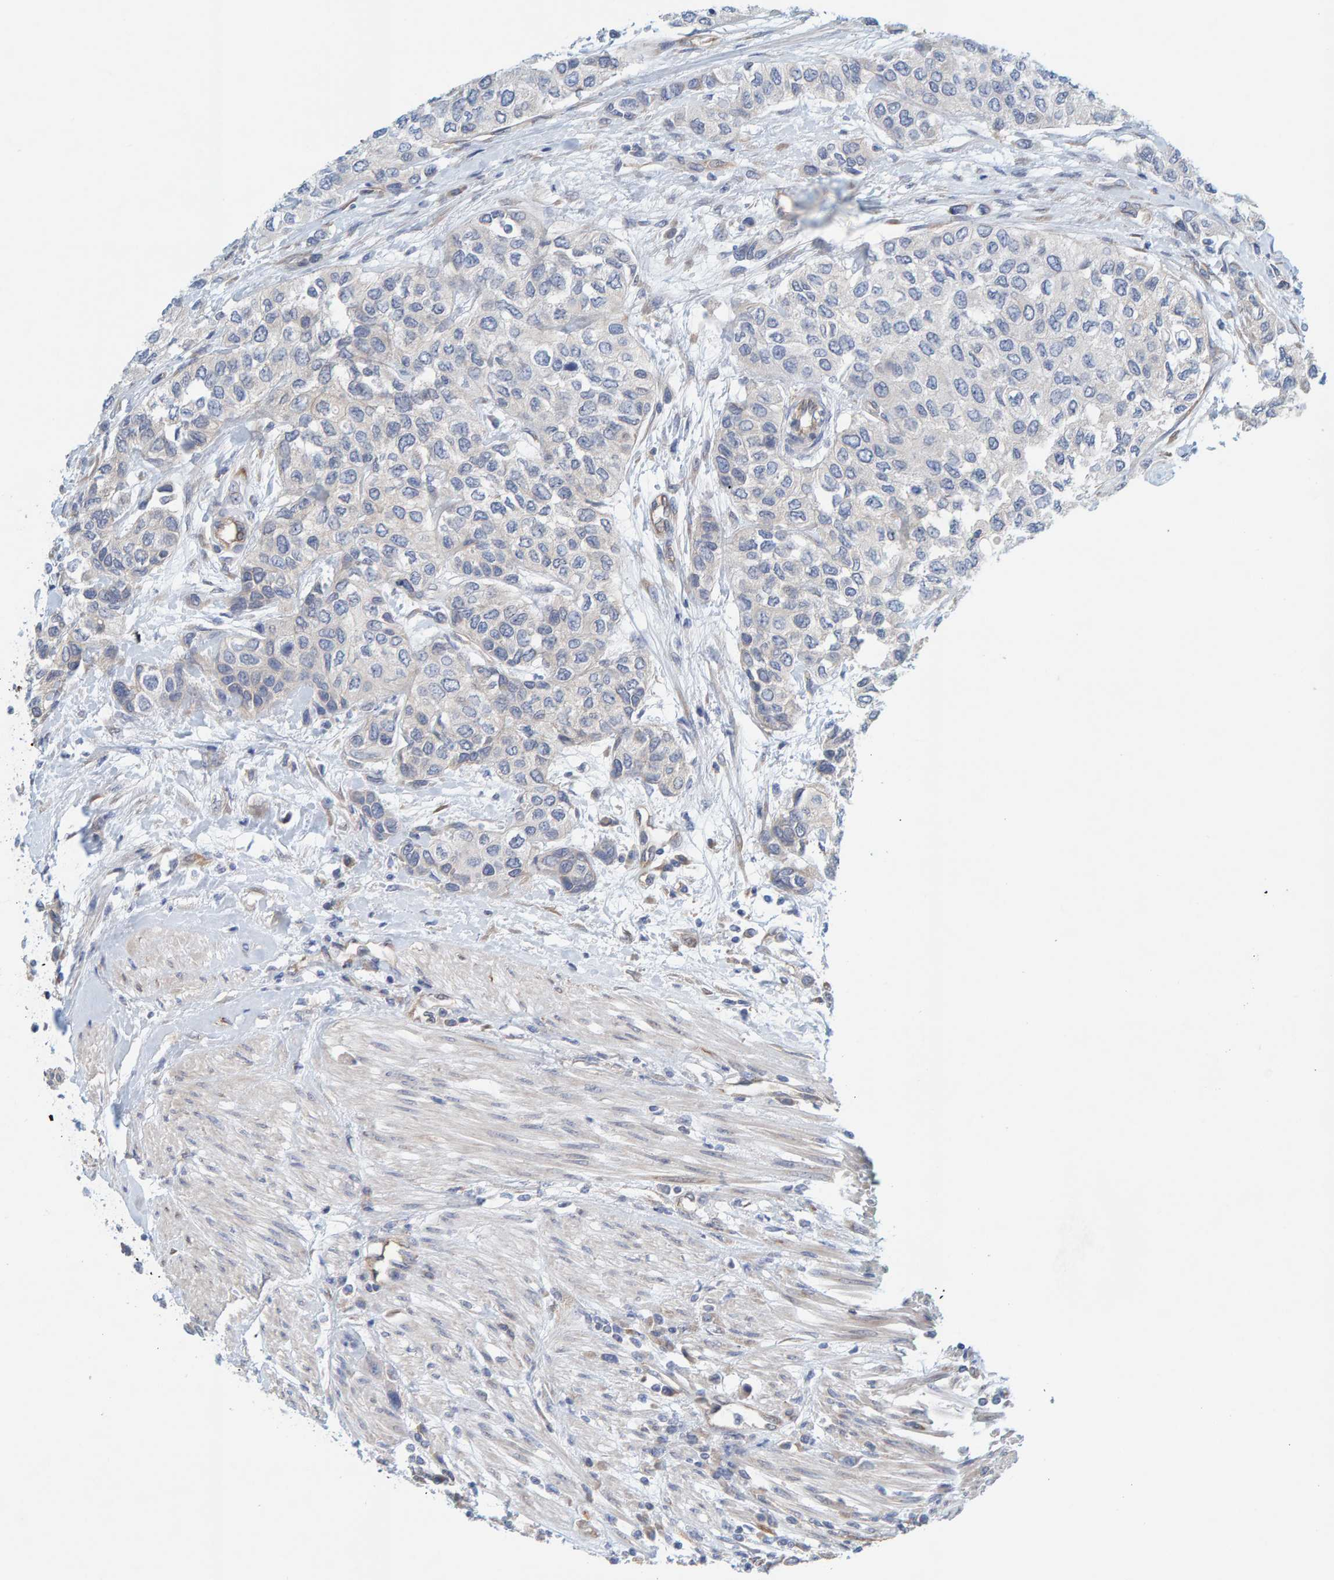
{"staining": {"intensity": "negative", "quantity": "none", "location": "none"}, "tissue": "urothelial cancer", "cell_type": "Tumor cells", "image_type": "cancer", "snomed": [{"axis": "morphology", "description": "Urothelial carcinoma, High grade"}, {"axis": "topography", "description": "Urinary bladder"}], "caption": "Urothelial carcinoma (high-grade) stained for a protein using immunohistochemistry (IHC) demonstrates no positivity tumor cells.", "gene": "PRKD2", "patient": {"sex": "female", "age": 56}}